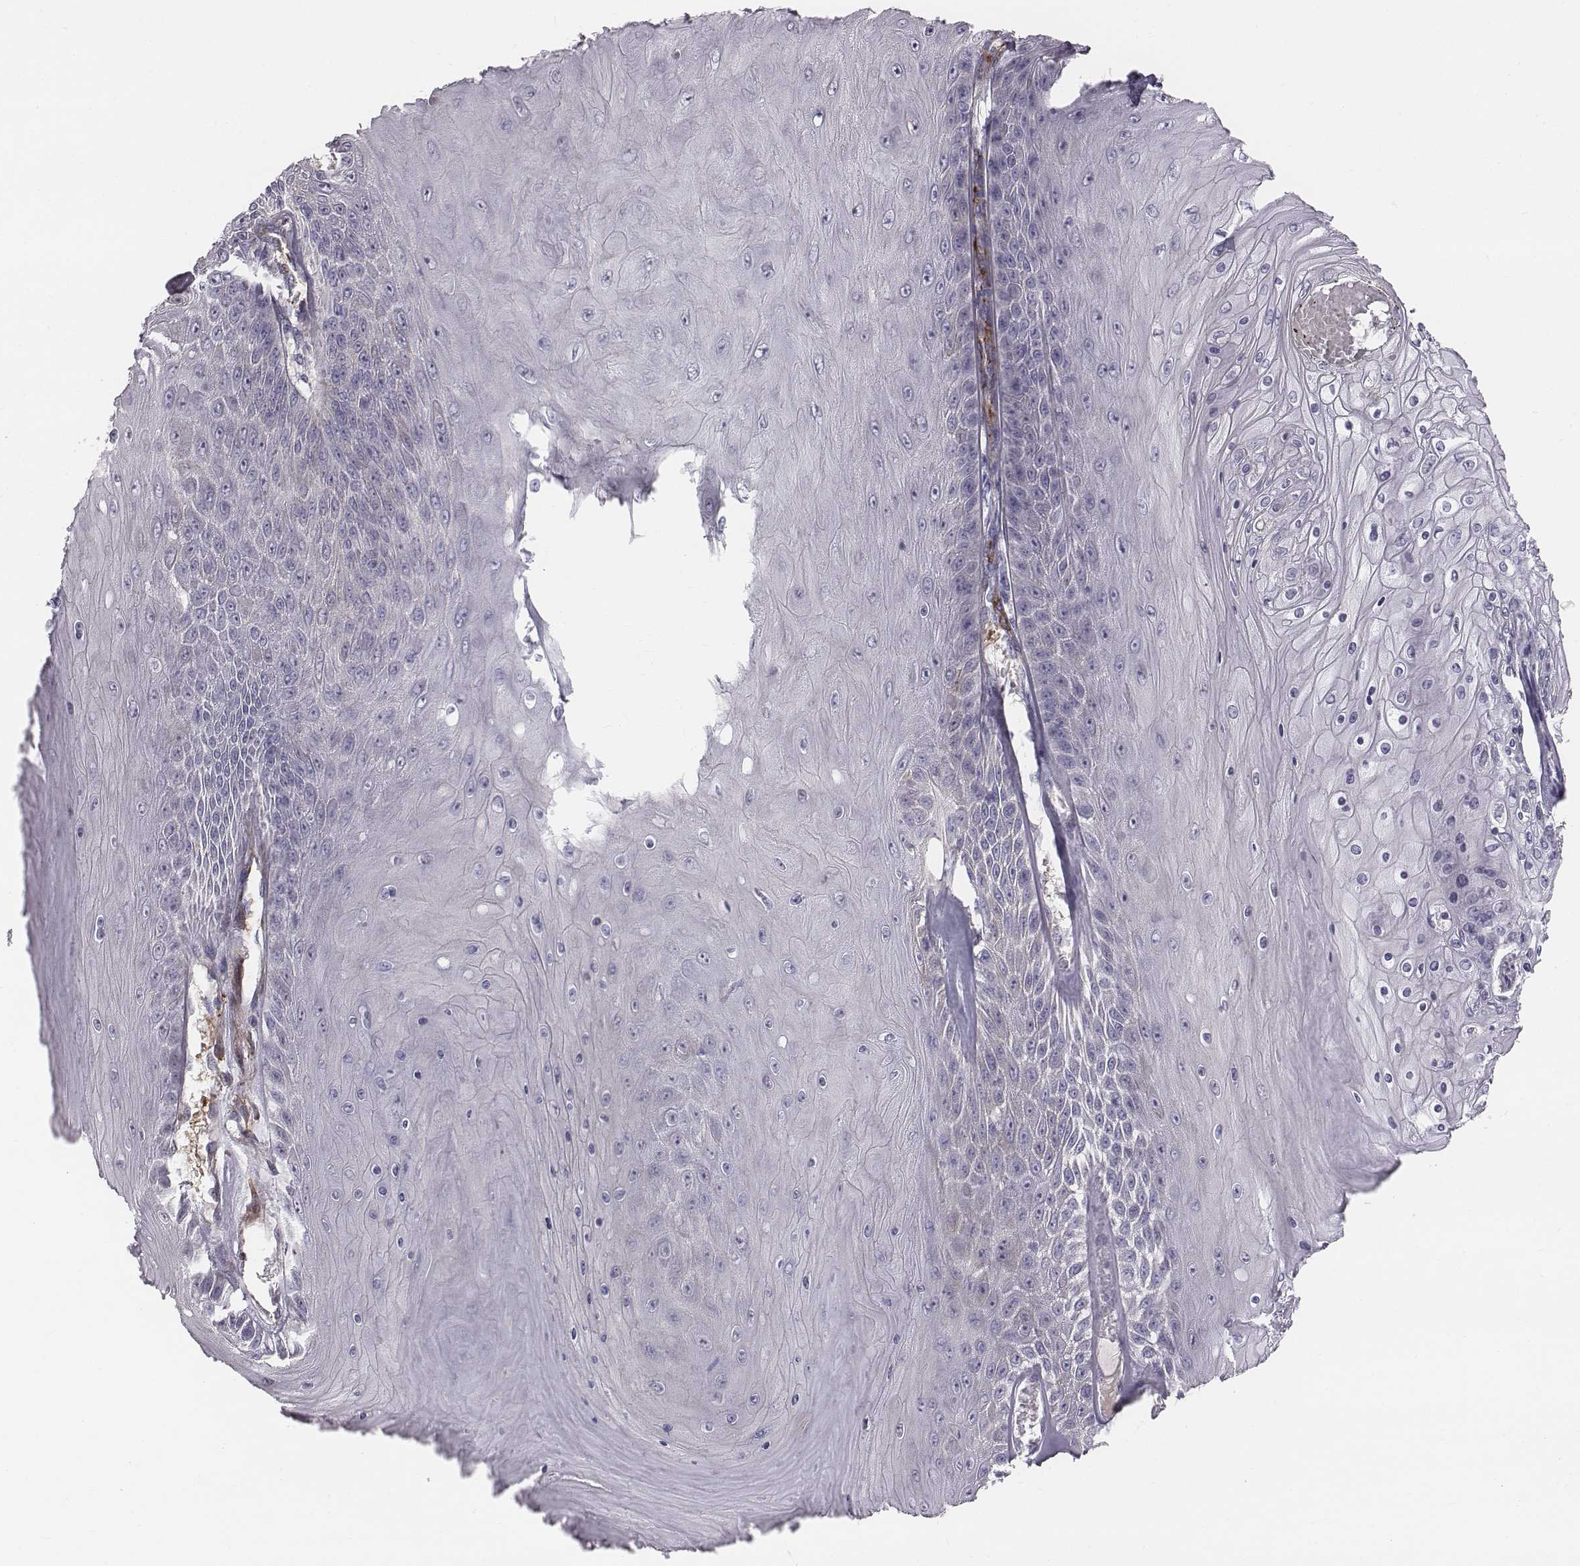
{"staining": {"intensity": "negative", "quantity": "none", "location": "none"}, "tissue": "skin cancer", "cell_type": "Tumor cells", "image_type": "cancer", "snomed": [{"axis": "morphology", "description": "Squamous cell carcinoma, NOS"}, {"axis": "topography", "description": "Skin"}], "caption": "Tumor cells show no significant protein positivity in squamous cell carcinoma (skin). (Immunohistochemistry (ihc), brightfield microscopy, high magnification).", "gene": "PRKCZ", "patient": {"sex": "male", "age": 62}}